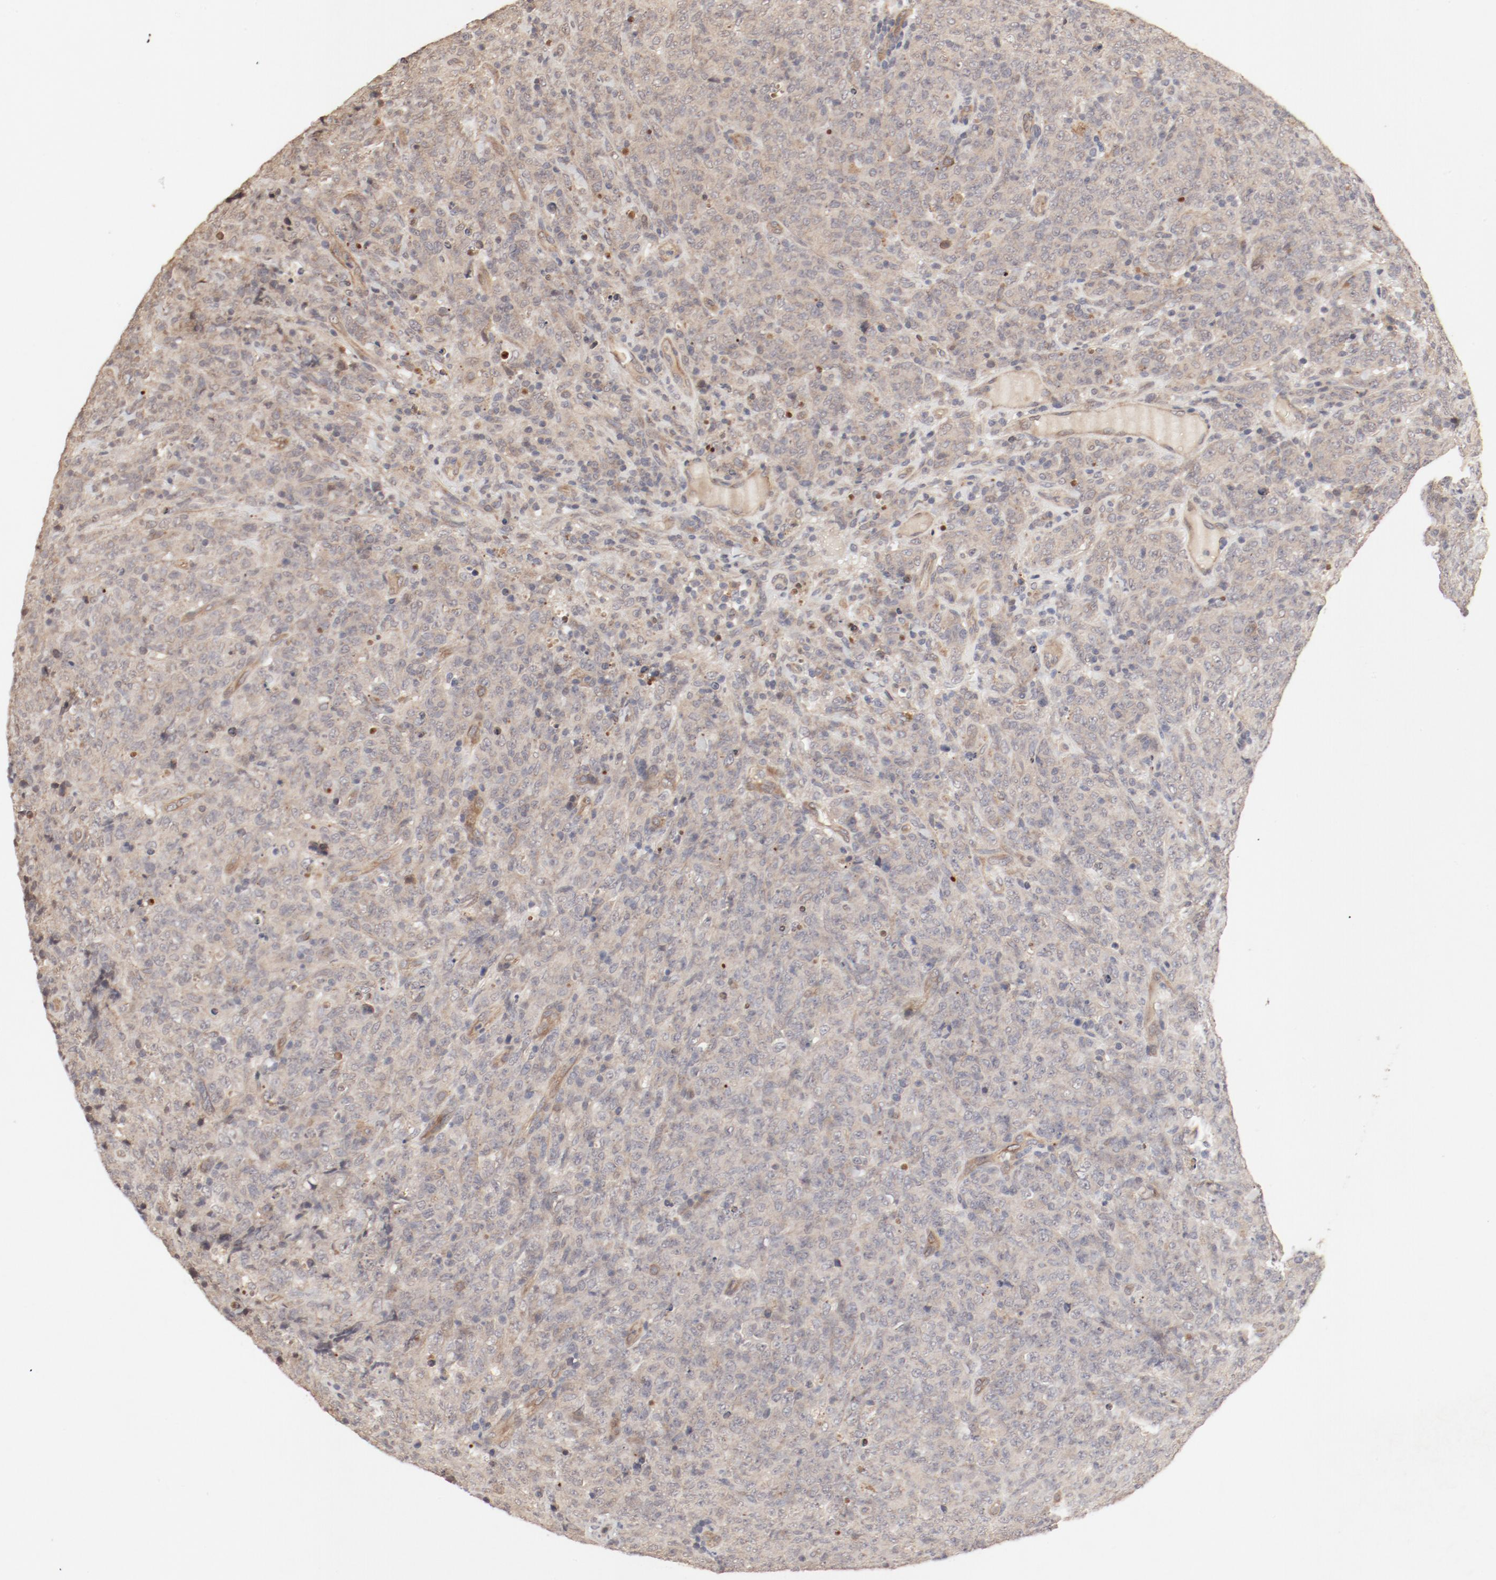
{"staining": {"intensity": "weak", "quantity": ">75%", "location": "cytoplasmic/membranous"}, "tissue": "lymphoma", "cell_type": "Tumor cells", "image_type": "cancer", "snomed": [{"axis": "morphology", "description": "Malignant lymphoma, non-Hodgkin's type, High grade"}, {"axis": "topography", "description": "Tonsil"}], "caption": "Weak cytoplasmic/membranous protein positivity is present in about >75% of tumor cells in lymphoma. (DAB IHC with brightfield microscopy, high magnification).", "gene": "IL3RA", "patient": {"sex": "female", "age": 36}}